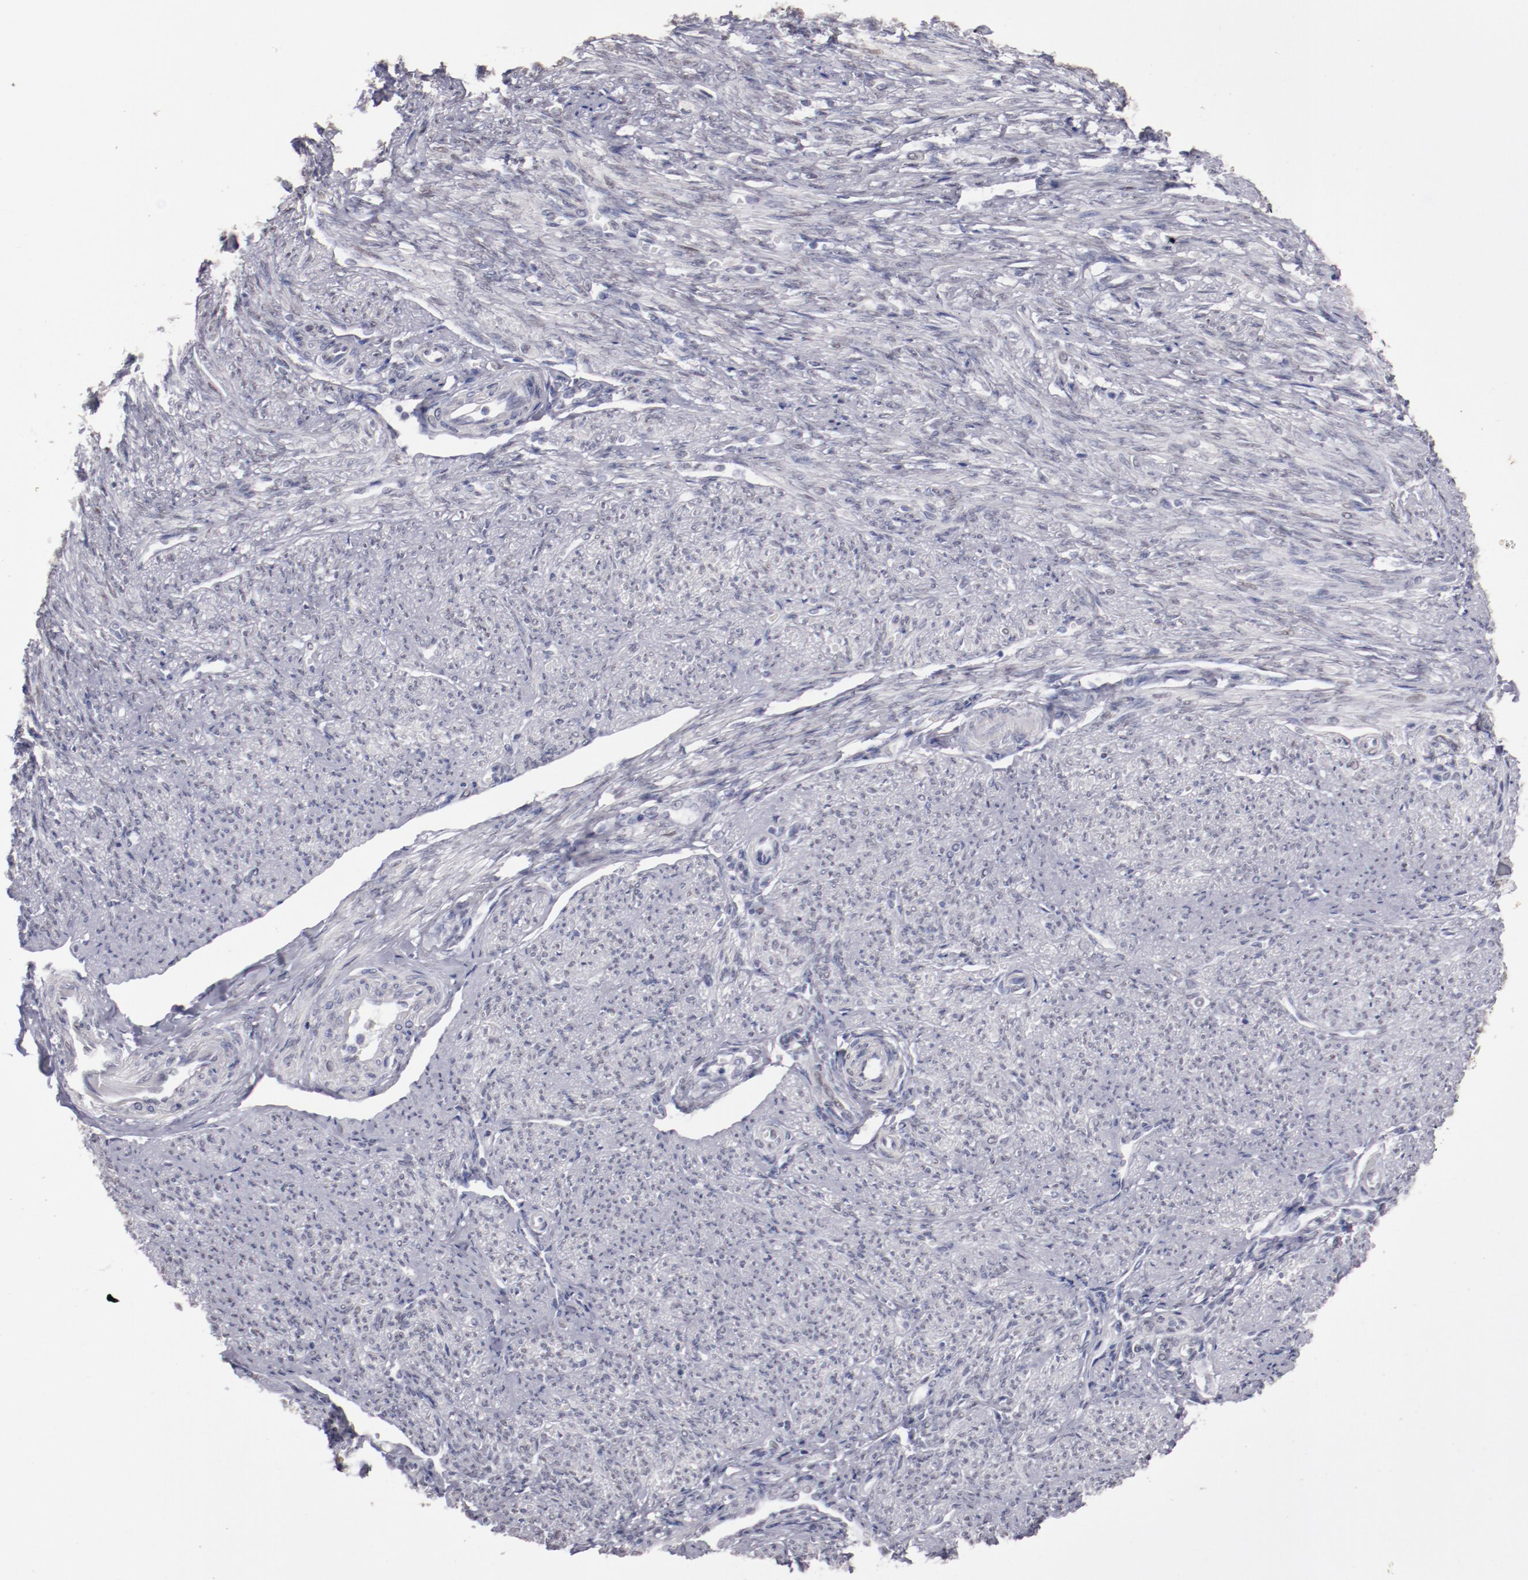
{"staining": {"intensity": "weak", "quantity": ">75%", "location": "cytoplasmic/membranous"}, "tissue": "smooth muscle", "cell_type": "Smooth muscle cells", "image_type": "normal", "snomed": [{"axis": "morphology", "description": "Normal tissue, NOS"}, {"axis": "topography", "description": "Smooth muscle"}], "caption": "Immunohistochemistry (IHC) of benign smooth muscle displays low levels of weak cytoplasmic/membranous expression in about >75% of smooth muscle cells.", "gene": "IRF4", "patient": {"sex": "female", "age": 65}}